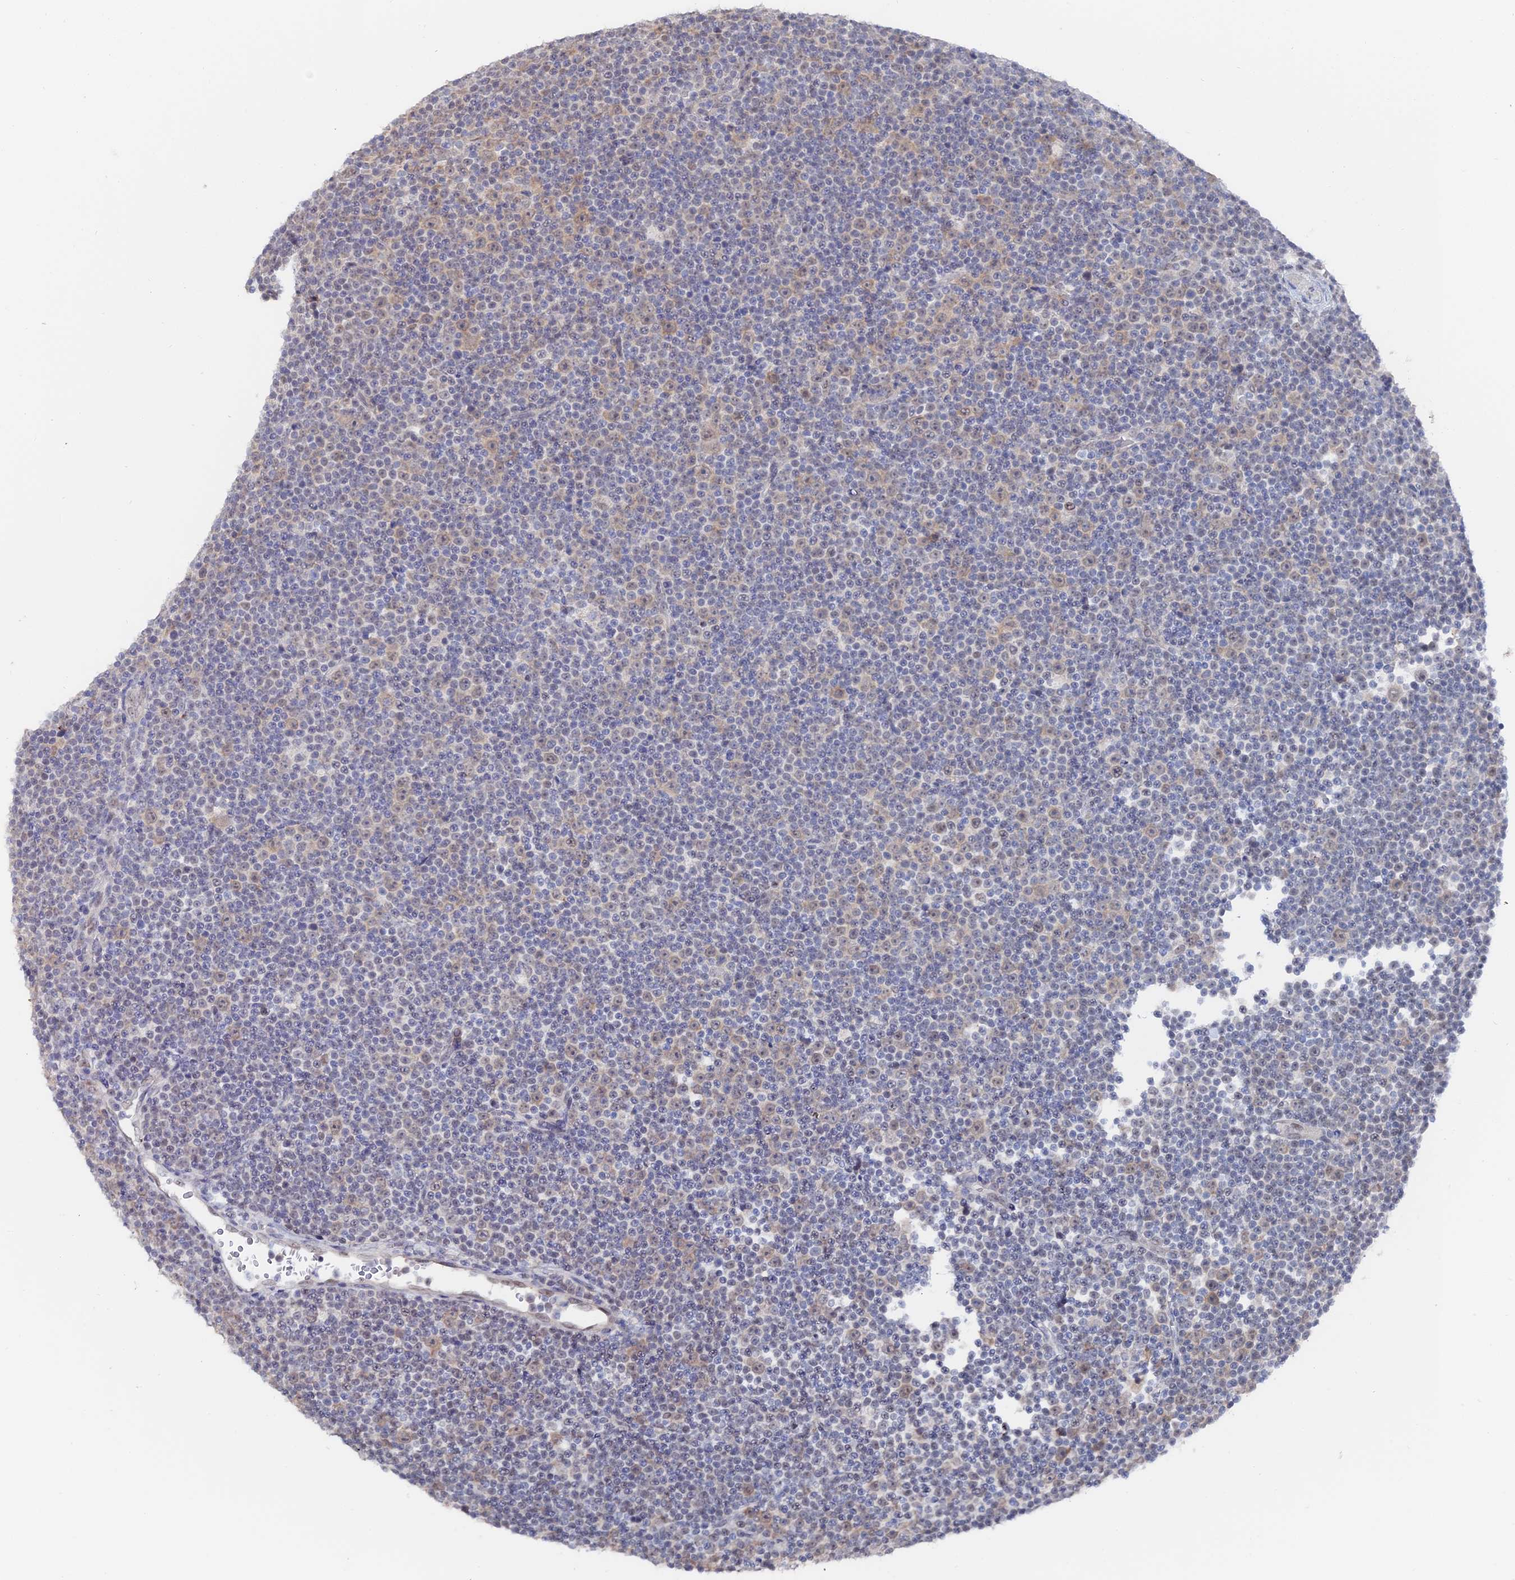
{"staining": {"intensity": "weak", "quantity": "25%-75%", "location": "cytoplasmic/membranous,nuclear"}, "tissue": "lymphoma", "cell_type": "Tumor cells", "image_type": "cancer", "snomed": [{"axis": "morphology", "description": "Malignant lymphoma, non-Hodgkin's type, Low grade"}, {"axis": "topography", "description": "Lymph node"}], "caption": "Tumor cells exhibit weak cytoplasmic/membranous and nuclear expression in about 25%-75% of cells in low-grade malignant lymphoma, non-Hodgkin's type.", "gene": "THAP4", "patient": {"sex": "female", "age": 67}}